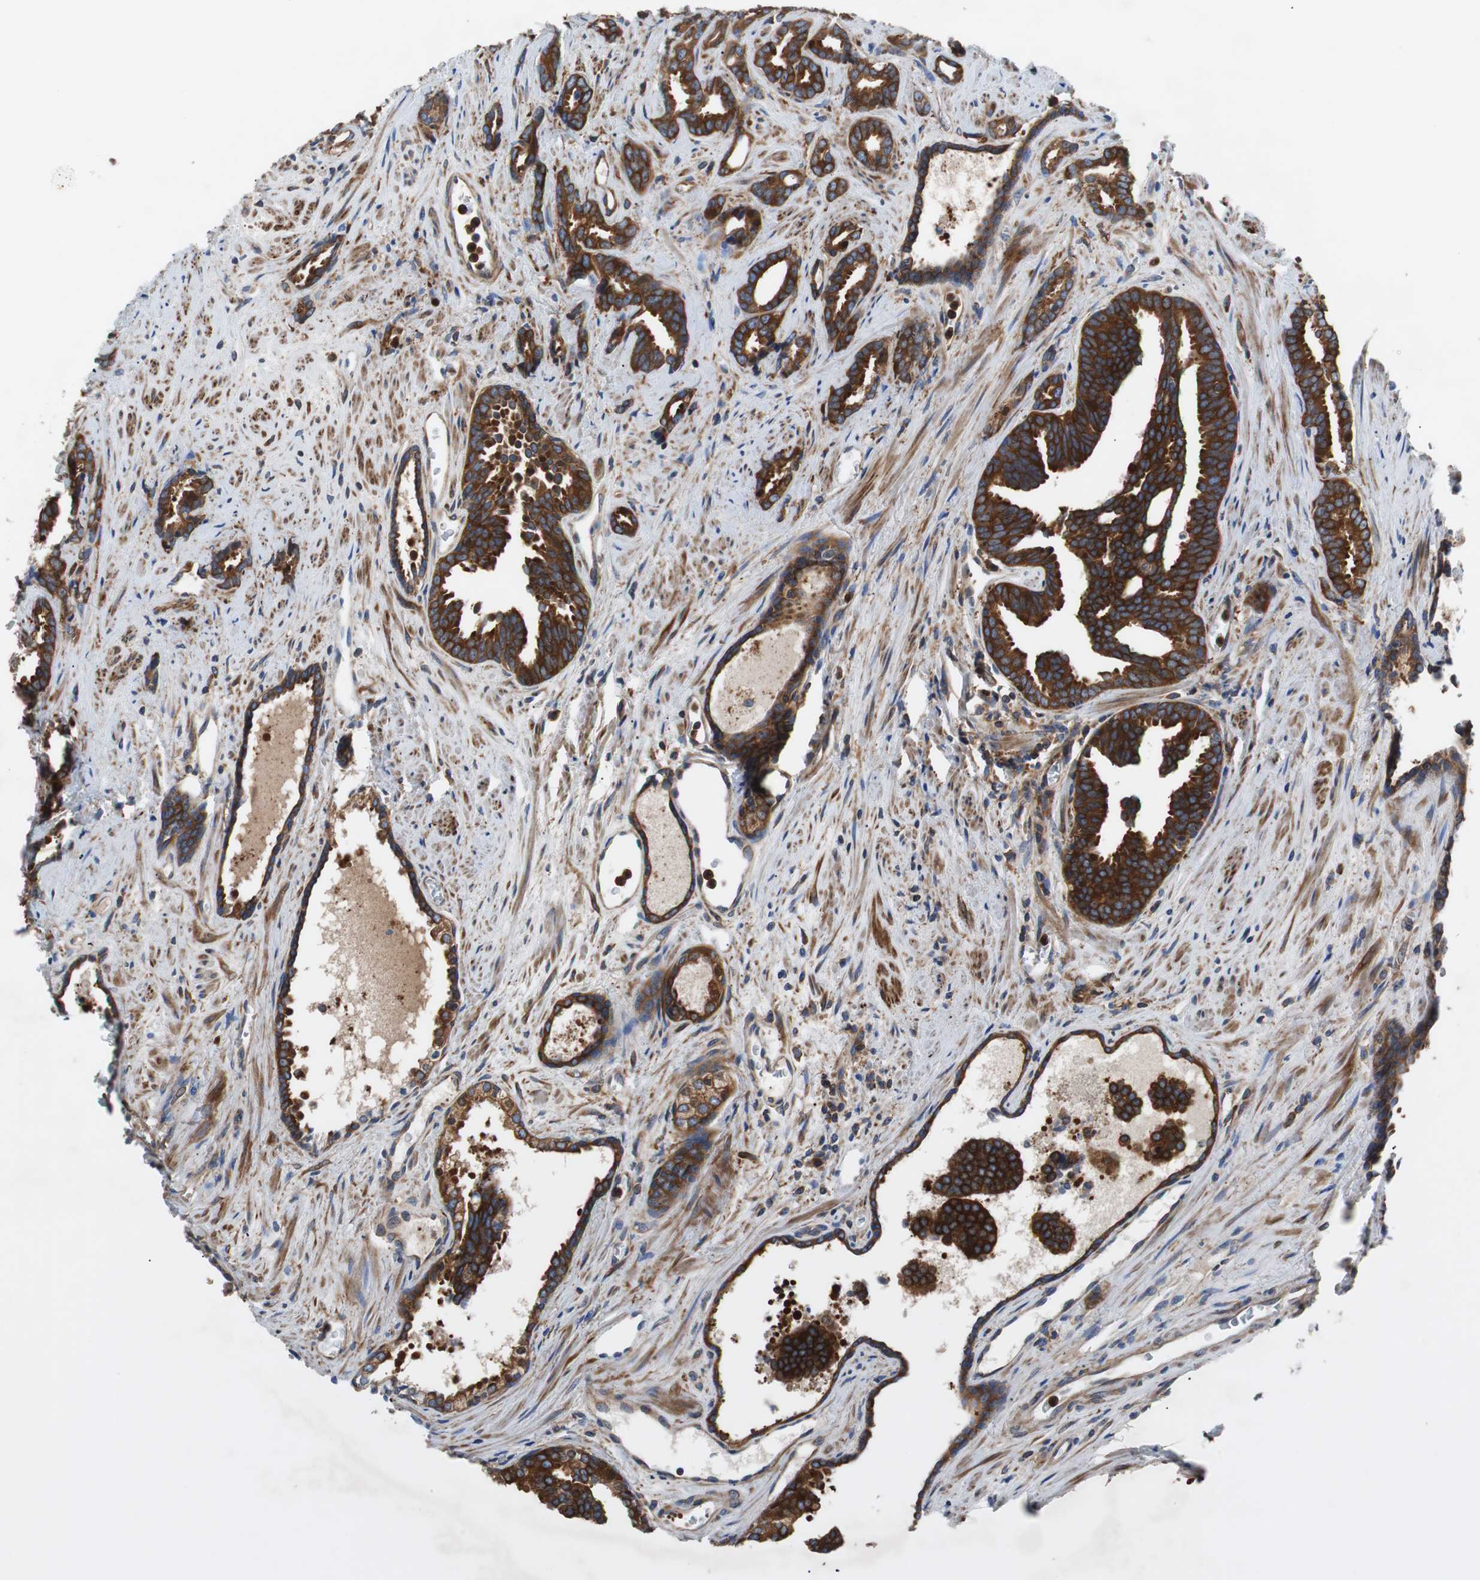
{"staining": {"intensity": "strong", "quantity": ">75%", "location": "cytoplasmic/membranous"}, "tissue": "prostate cancer", "cell_type": "Tumor cells", "image_type": "cancer", "snomed": [{"axis": "morphology", "description": "Adenocarcinoma, High grade"}, {"axis": "topography", "description": "Prostate"}], "caption": "Prostate high-grade adenocarcinoma was stained to show a protein in brown. There is high levels of strong cytoplasmic/membranous positivity in approximately >75% of tumor cells.", "gene": "GYS1", "patient": {"sex": "male", "age": 67}}